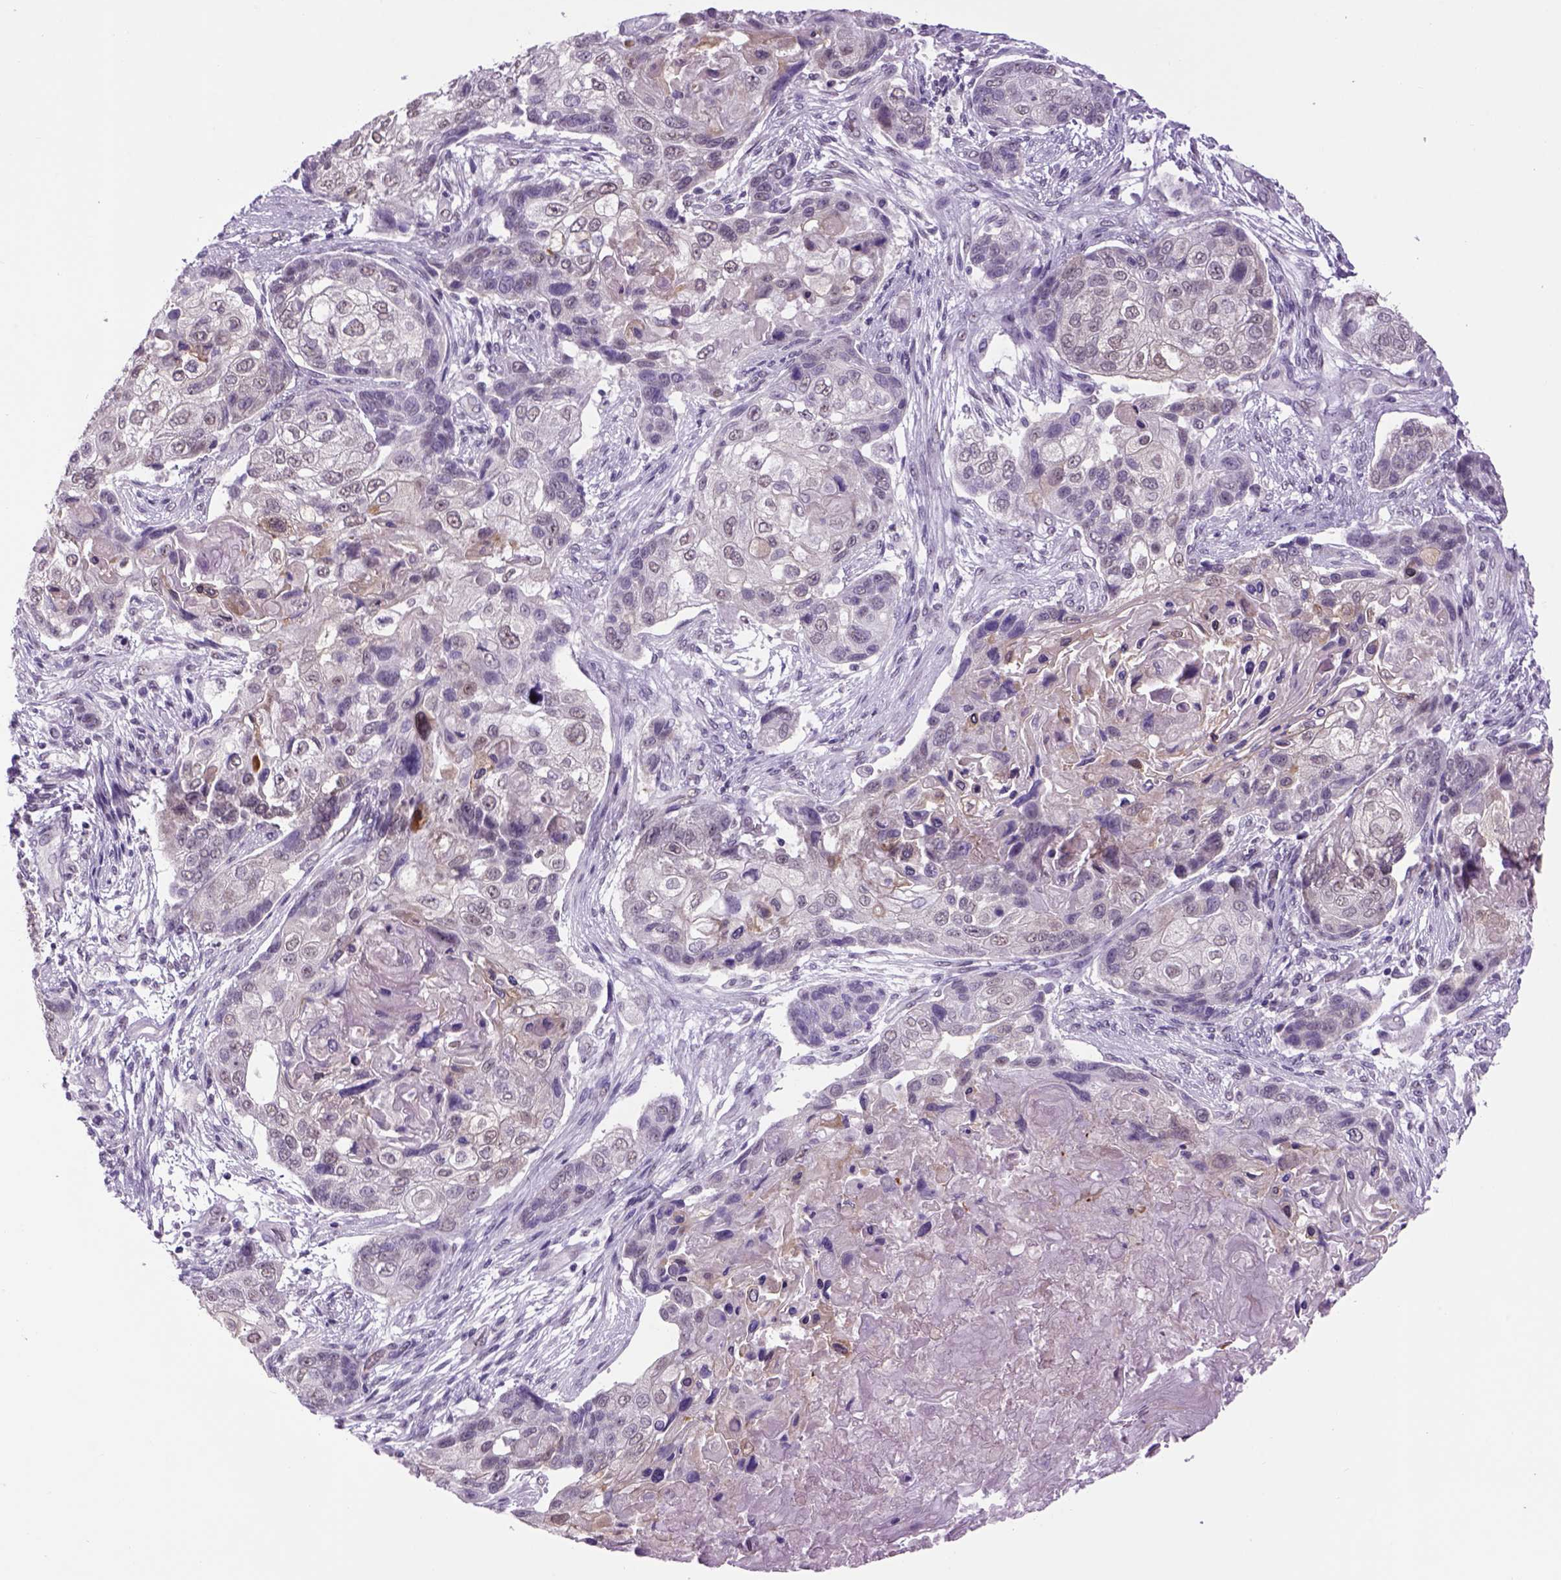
{"staining": {"intensity": "weak", "quantity": "<25%", "location": "cytoplasmic/membranous"}, "tissue": "lung cancer", "cell_type": "Tumor cells", "image_type": "cancer", "snomed": [{"axis": "morphology", "description": "Squamous cell carcinoma, NOS"}, {"axis": "topography", "description": "Lung"}], "caption": "Tumor cells are negative for brown protein staining in lung cancer (squamous cell carcinoma).", "gene": "DBH", "patient": {"sex": "male", "age": 69}}